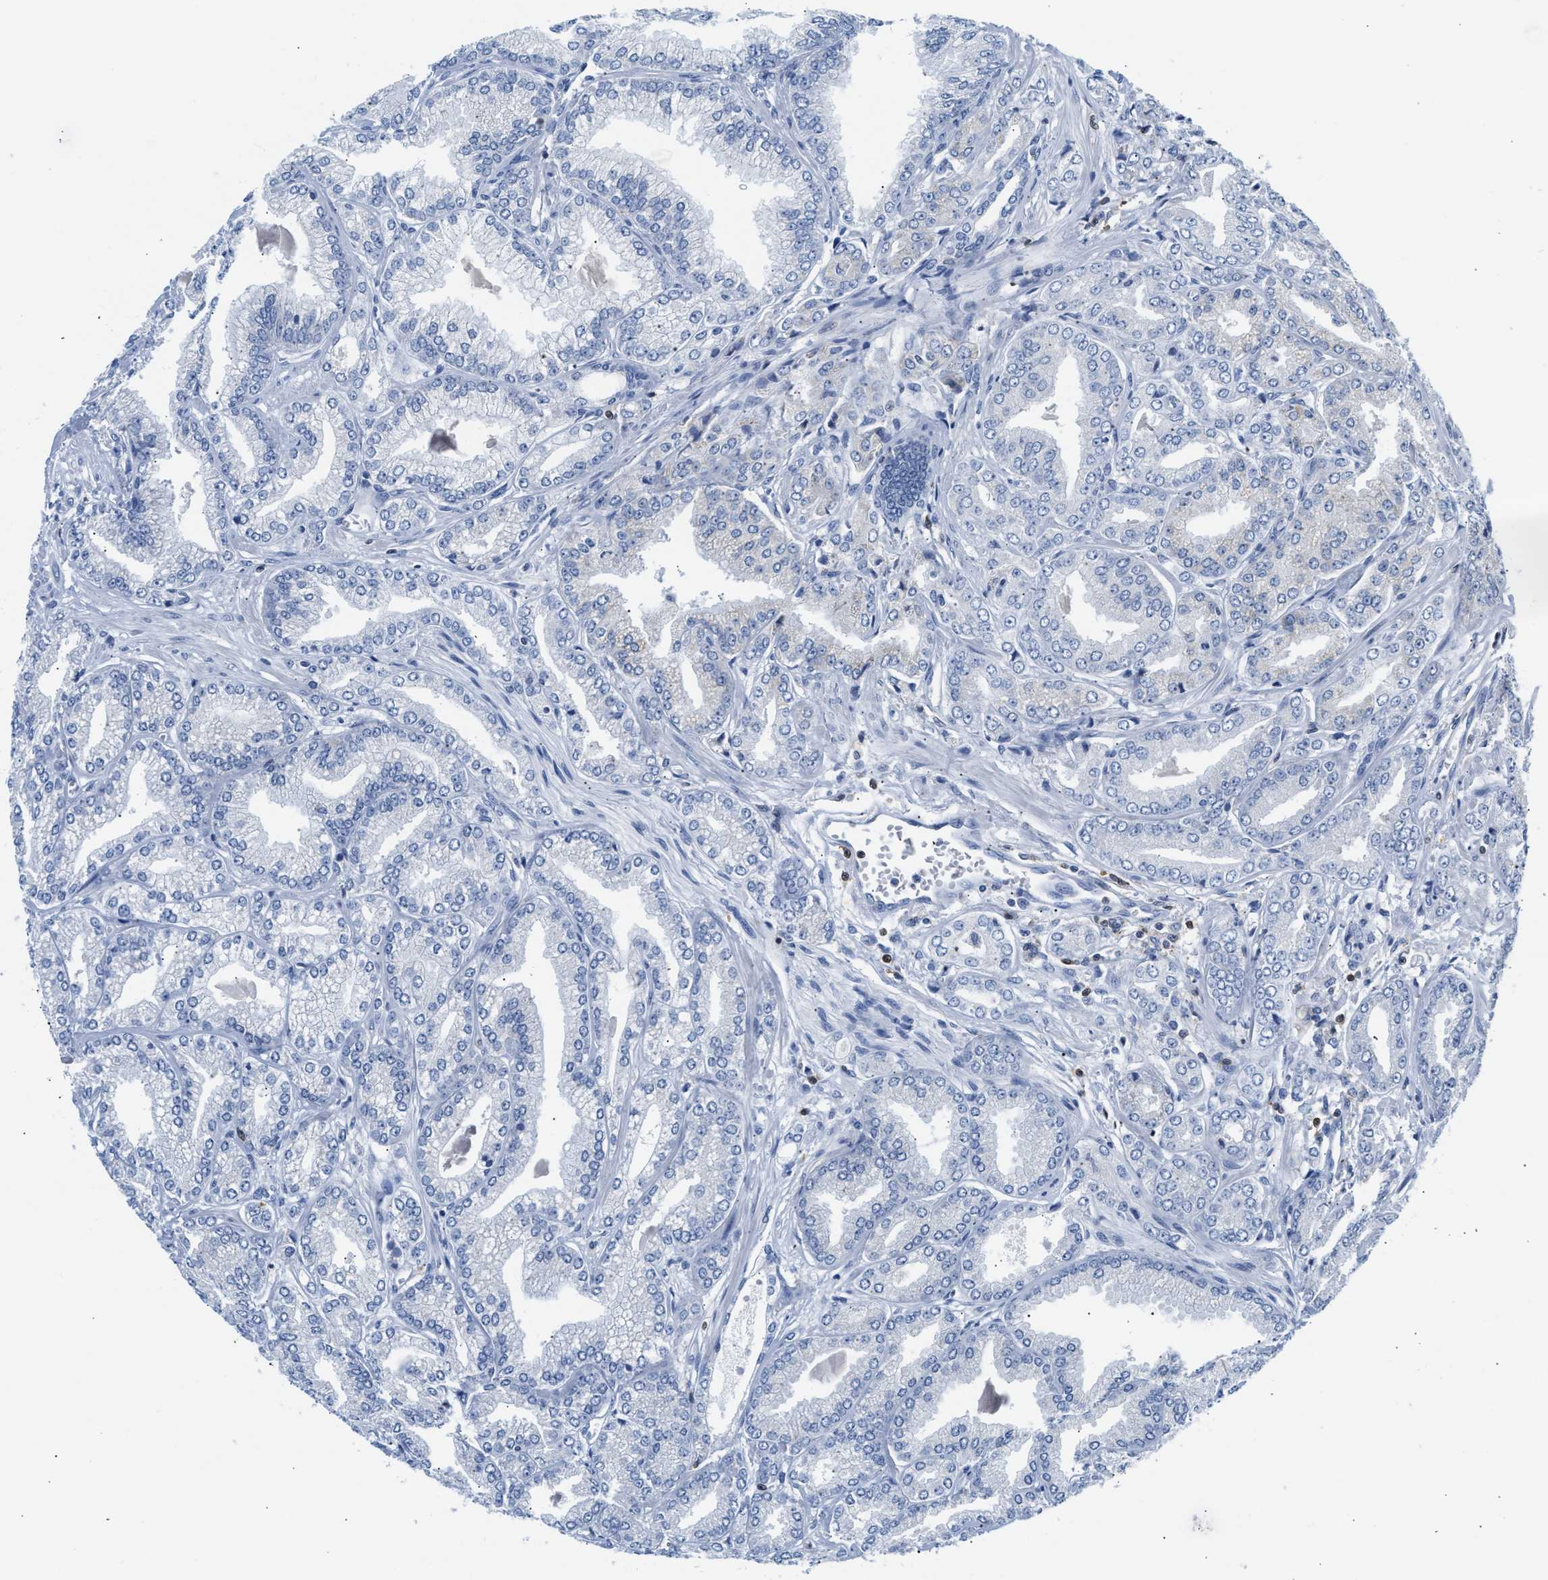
{"staining": {"intensity": "negative", "quantity": "none", "location": "none"}, "tissue": "prostate cancer", "cell_type": "Tumor cells", "image_type": "cancer", "snomed": [{"axis": "morphology", "description": "Adenocarcinoma, Low grade"}, {"axis": "topography", "description": "Prostate"}], "caption": "DAB immunohistochemical staining of prostate low-grade adenocarcinoma displays no significant positivity in tumor cells.", "gene": "SLIT2", "patient": {"sex": "male", "age": 52}}